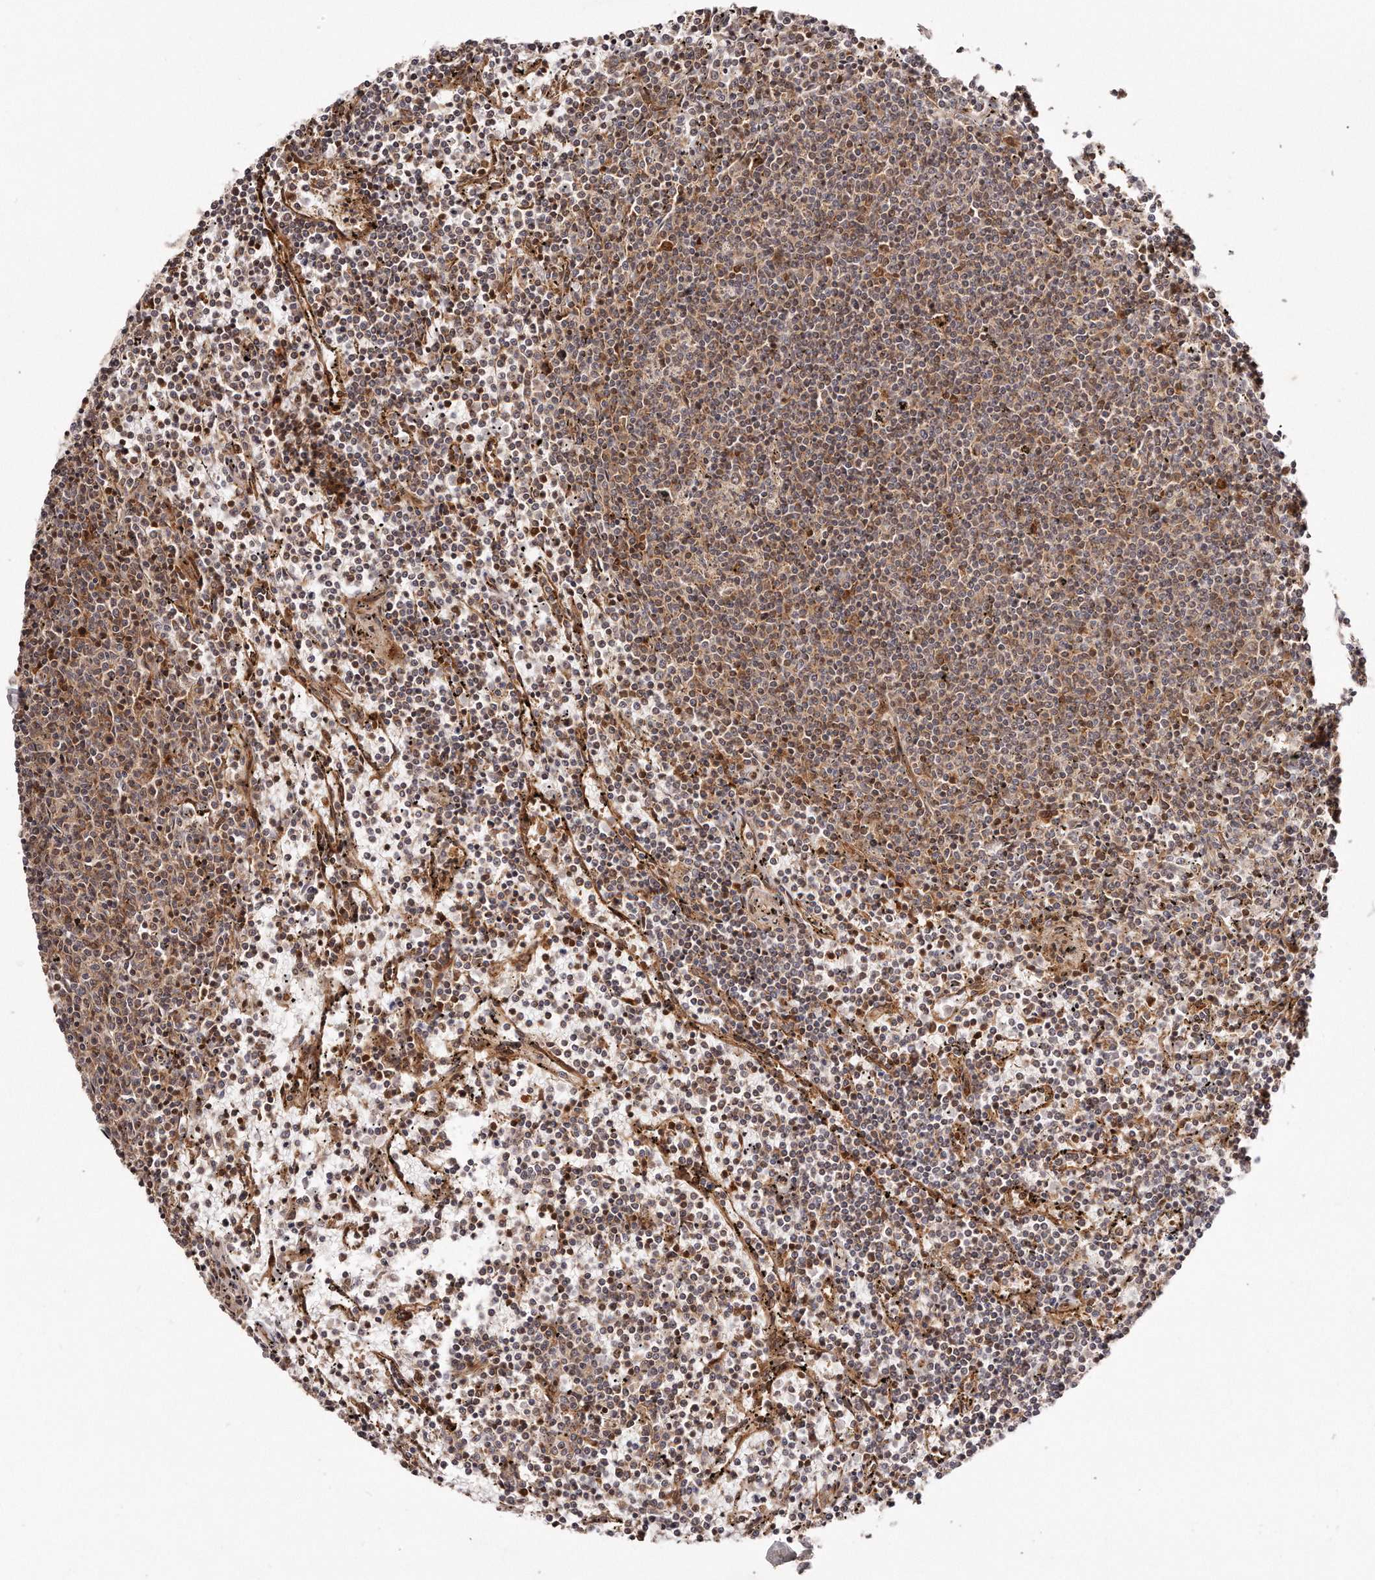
{"staining": {"intensity": "weak", "quantity": ">75%", "location": "cytoplasmic/membranous"}, "tissue": "lymphoma", "cell_type": "Tumor cells", "image_type": "cancer", "snomed": [{"axis": "morphology", "description": "Malignant lymphoma, non-Hodgkin's type, Low grade"}, {"axis": "topography", "description": "Spleen"}], "caption": "Tumor cells reveal weak cytoplasmic/membranous staining in approximately >75% of cells in malignant lymphoma, non-Hodgkin's type (low-grade).", "gene": "GBP4", "patient": {"sex": "female", "age": 50}}